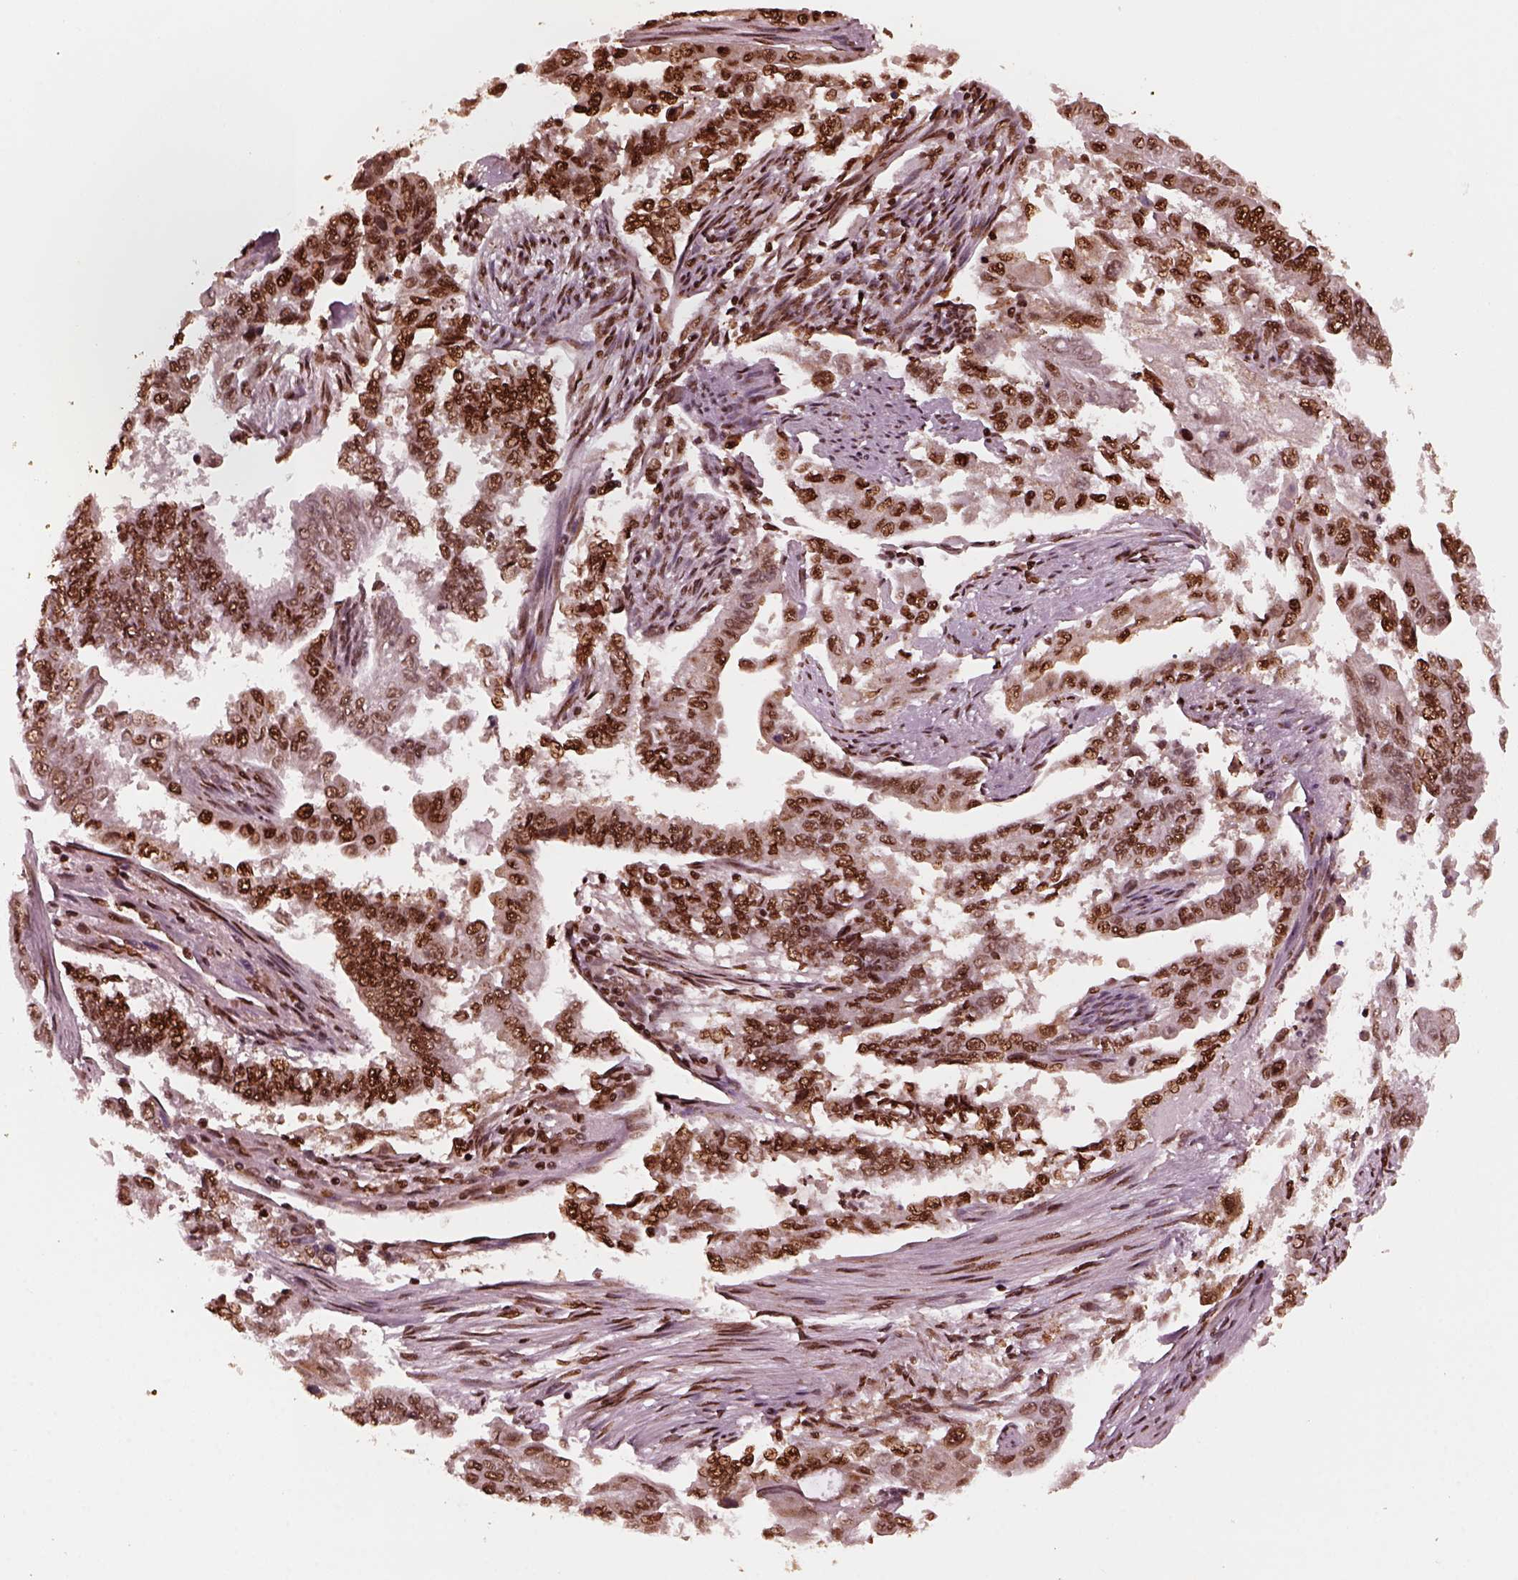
{"staining": {"intensity": "strong", "quantity": ">75%", "location": "nuclear"}, "tissue": "endometrial cancer", "cell_type": "Tumor cells", "image_type": "cancer", "snomed": [{"axis": "morphology", "description": "Adenocarcinoma, NOS"}, {"axis": "topography", "description": "Uterus"}], "caption": "Adenocarcinoma (endometrial) tissue demonstrates strong nuclear expression in approximately >75% of tumor cells", "gene": "NSD1", "patient": {"sex": "female", "age": 59}}